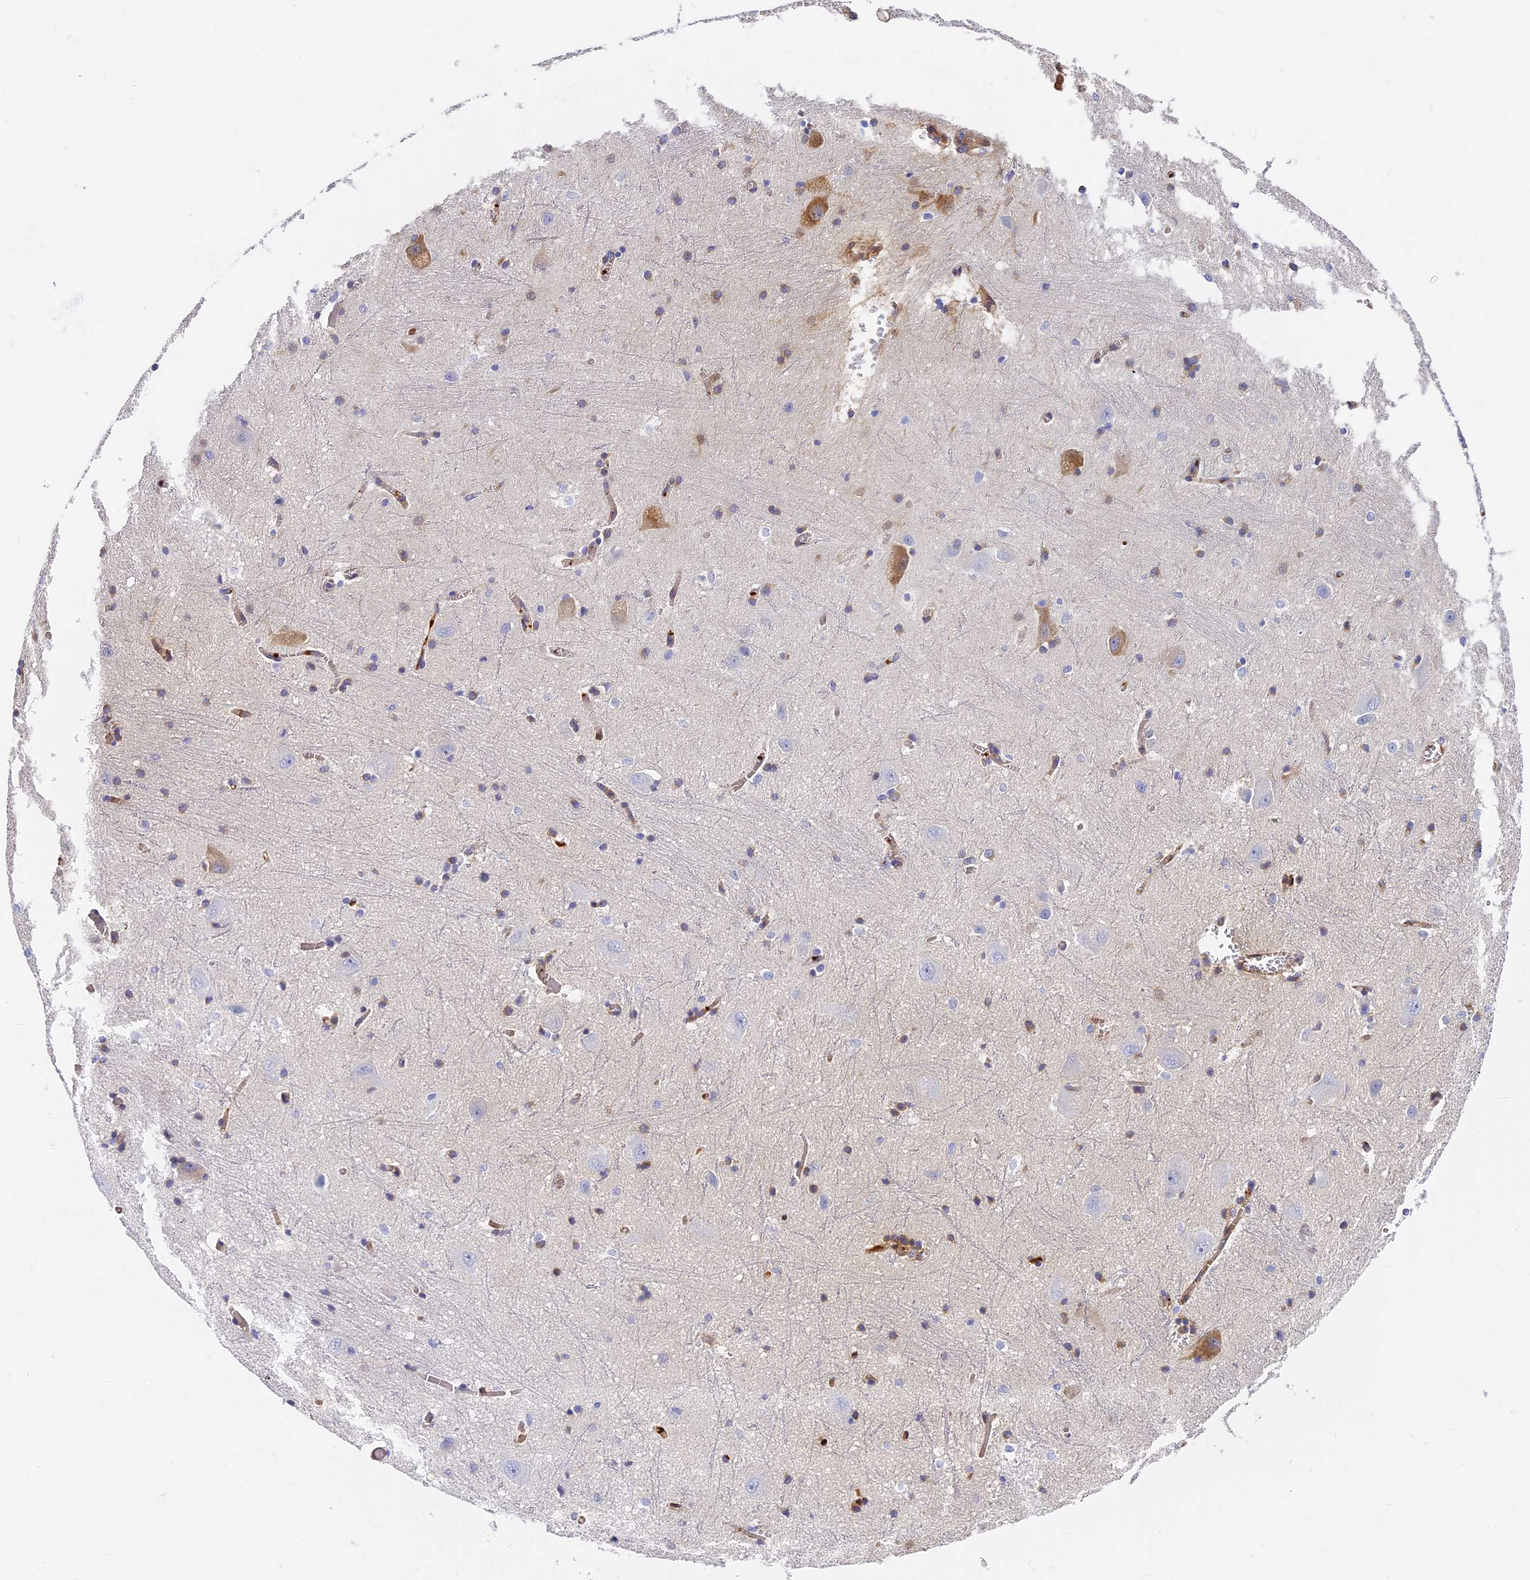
{"staining": {"intensity": "negative", "quantity": "none", "location": "none"}, "tissue": "caudate", "cell_type": "Glial cells", "image_type": "normal", "snomed": [{"axis": "morphology", "description": "Normal tissue, NOS"}, {"axis": "topography", "description": "Lateral ventricle wall"}], "caption": "Immunohistochemistry (IHC) of normal caudate reveals no staining in glial cells.", "gene": "ITIH1", "patient": {"sex": "male", "age": 37}}